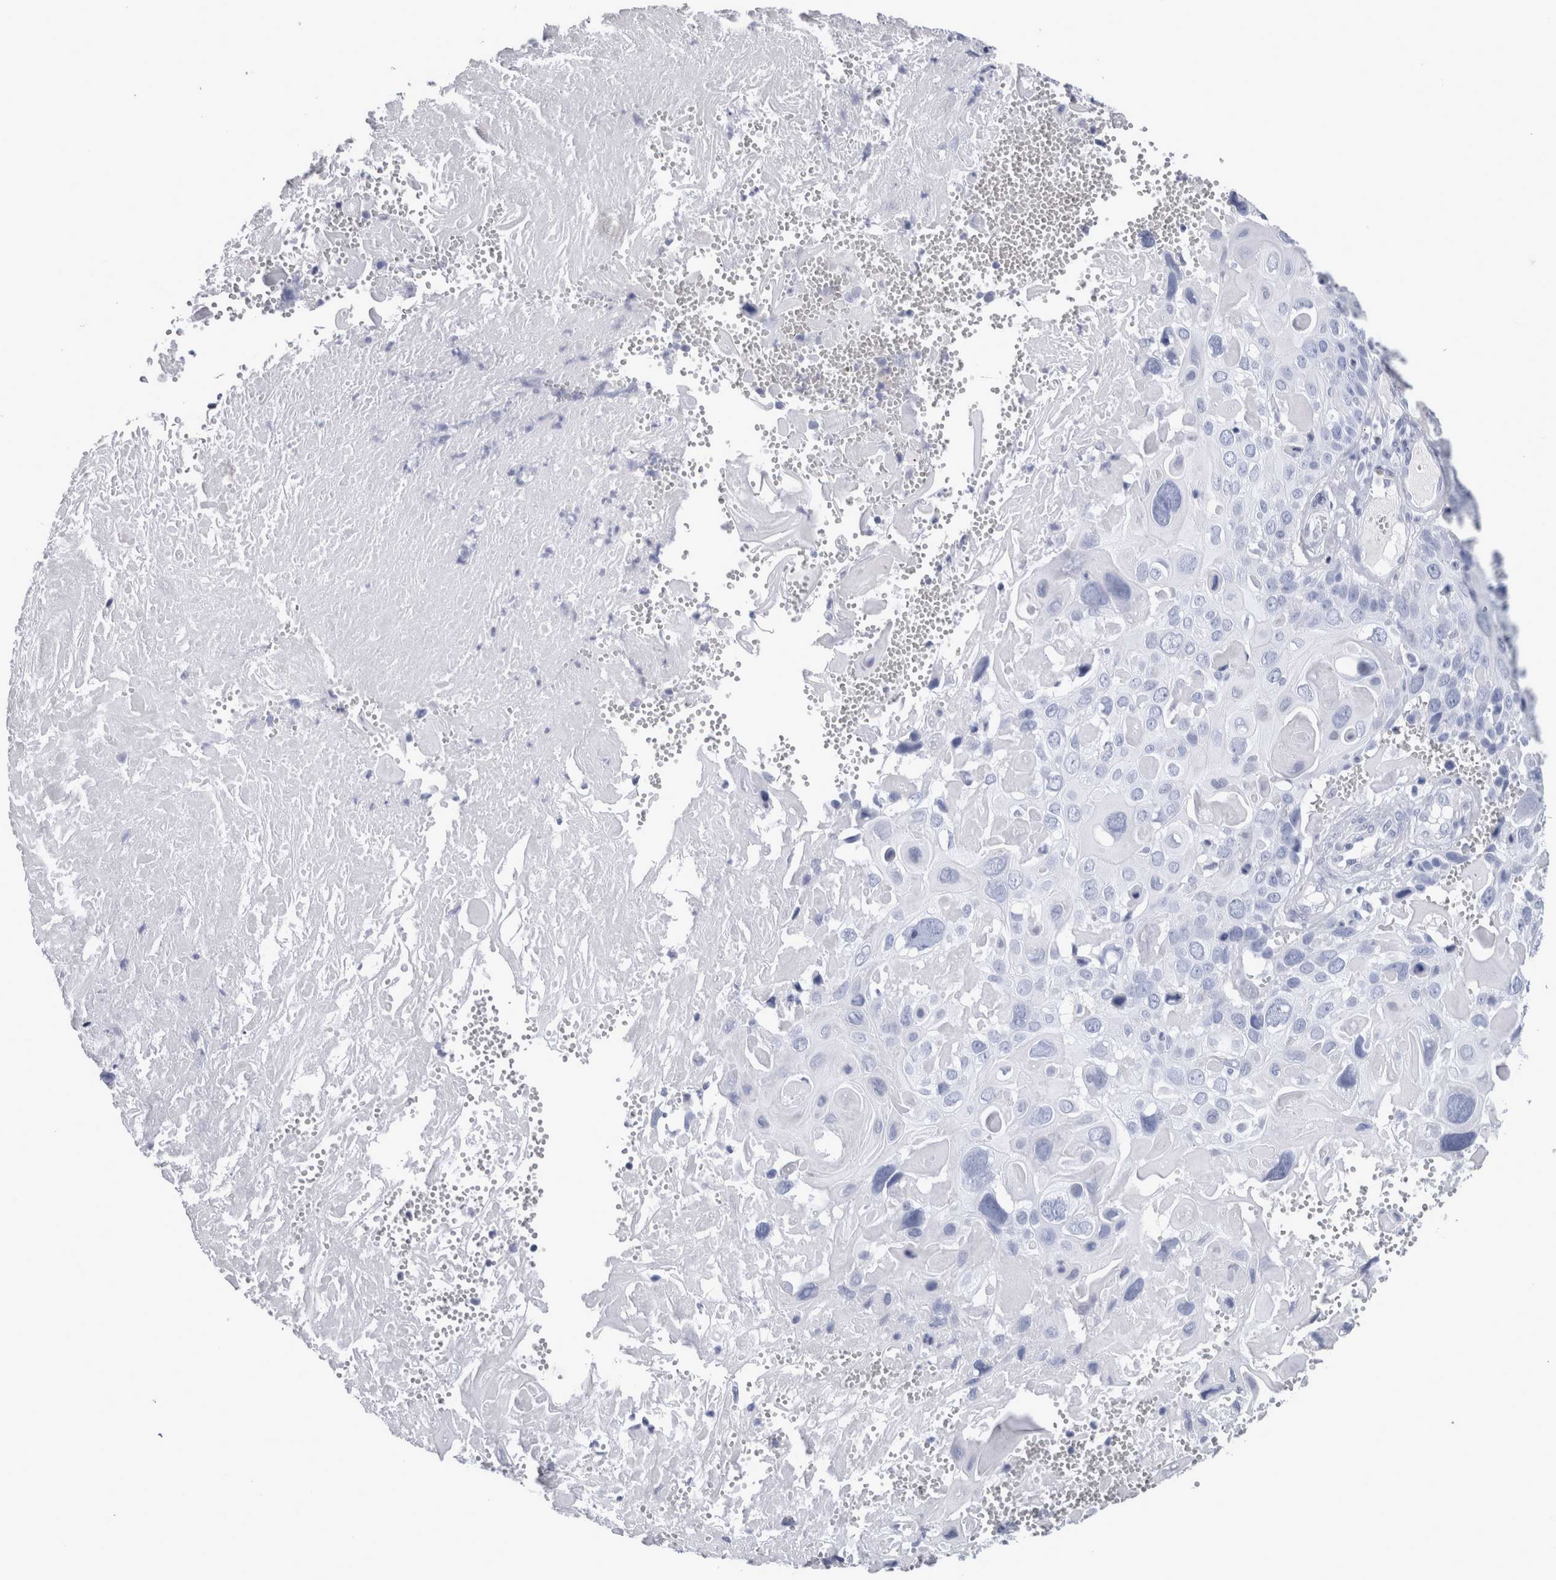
{"staining": {"intensity": "negative", "quantity": "none", "location": "none"}, "tissue": "cervical cancer", "cell_type": "Tumor cells", "image_type": "cancer", "snomed": [{"axis": "morphology", "description": "Squamous cell carcinoma, NOS"}, {"axis": "topography", "description": "Cervix"}], "caption": "Immunohistochemistry (IHC) micrograph of neoplastic tissue: human squamous cell carcinoma (cervical) stained with DAB demonstrates no significant protein positivity in tumor cells.", "gene": "CA8", "patient": {"sex": "female", "age": 74}}